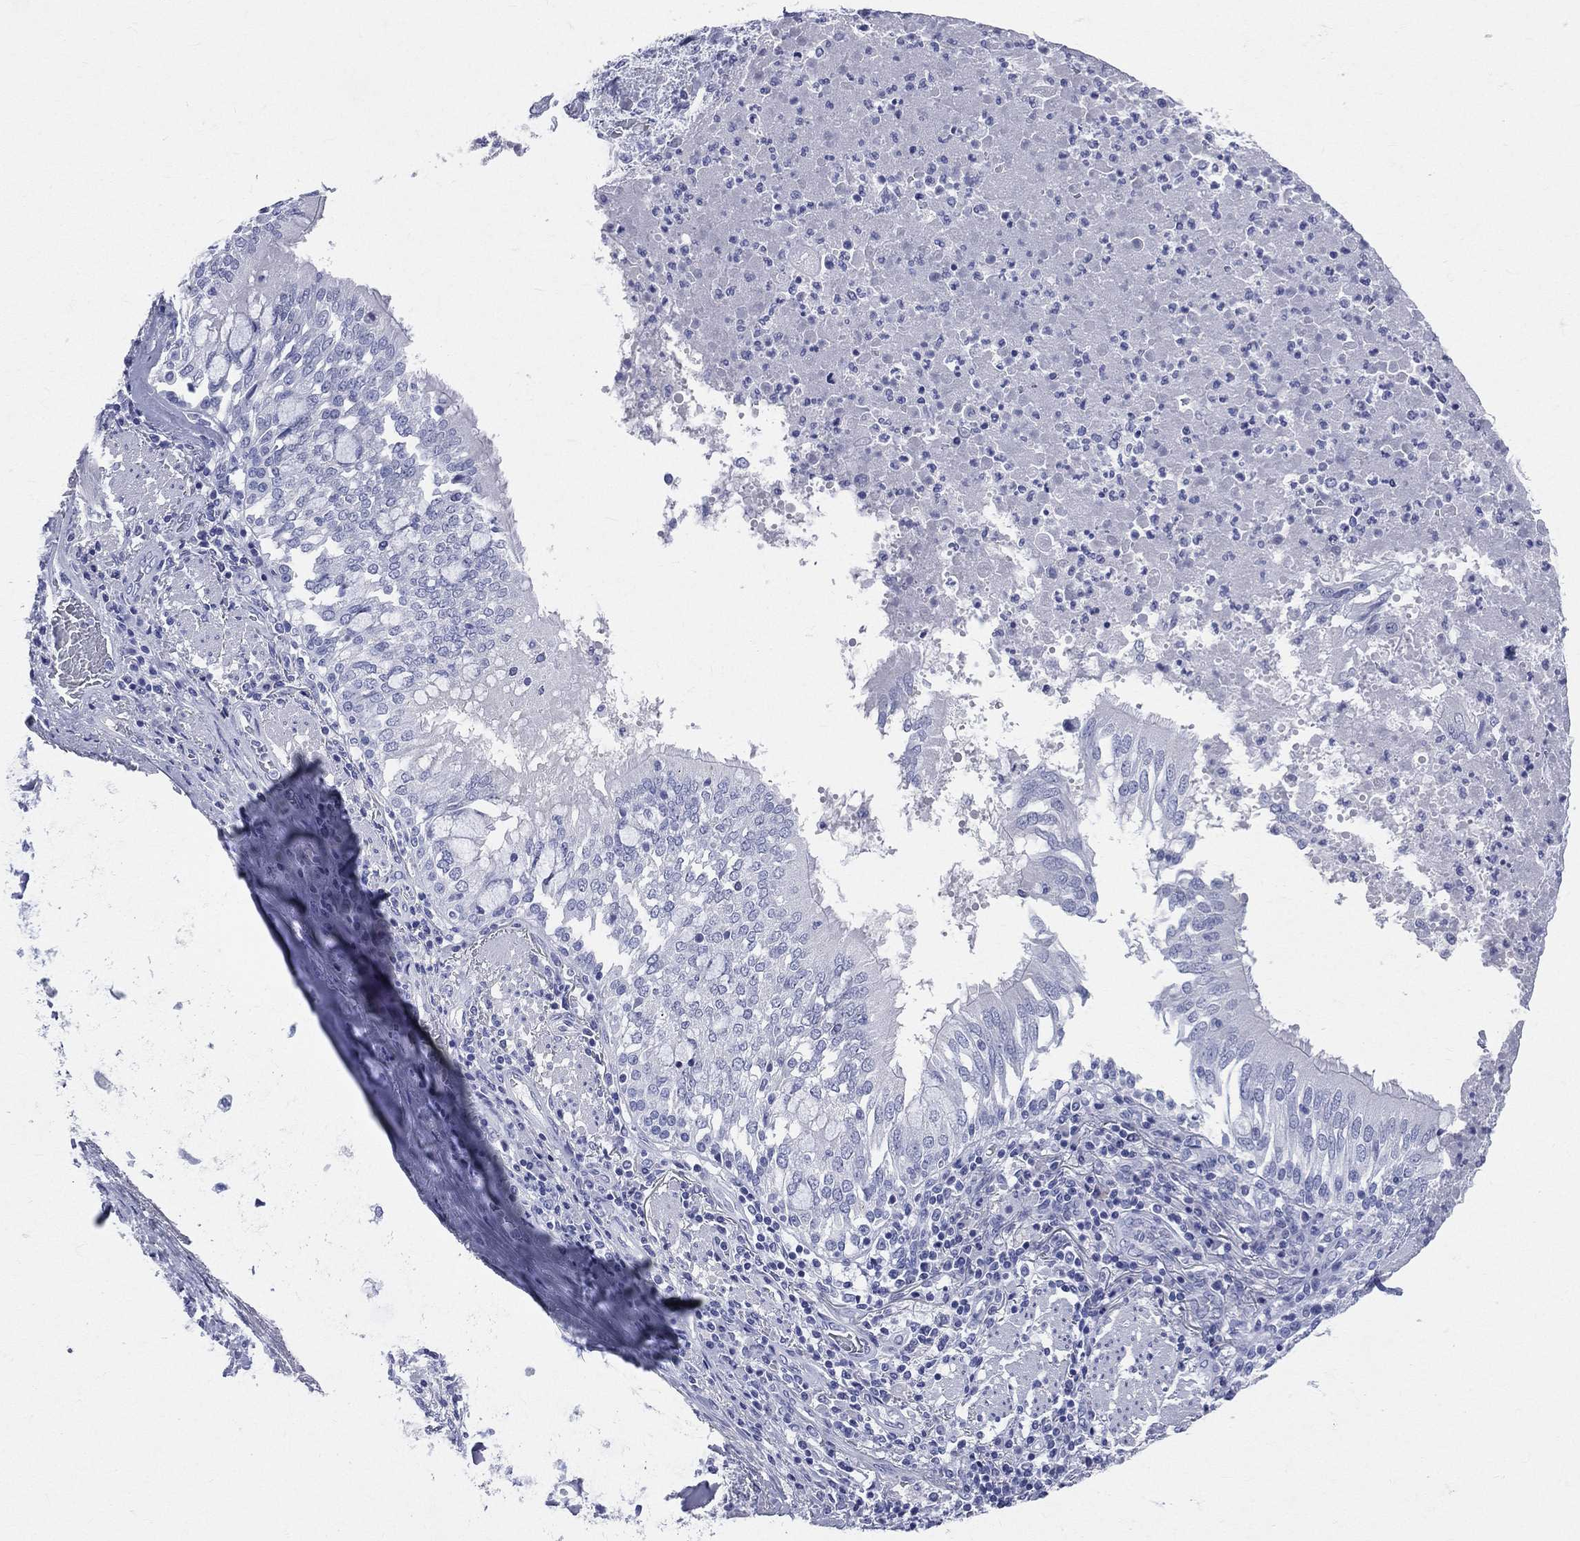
{"staining": {"intensity": "negative", "quantity": "none", "location": "none"}, "tissue": "lung cancer", "cell_type": "Tumor cells", "image_type": "cancer", "snomed": [{"axis": "morphology", "description": "Normal tissue, NOS"}, {"axis": "morphology", "description": "Squamous cell carcinoma, NOS"}, {"axis": "topography", "description": "Bronchus"}, {"axis": "topography", "description": "Lung"}], "caption": "An IHC micrograph of squamous cell carcinoma (lung) is shown. There is no staining in tumor cells of squamous cell carcinoma (lung). Brightfield microscopy of immunohistochemistry stained with DAB (3,3'-diaminobenzidine) (brown) and hematoxylin (blue), captured at high magnification.", "gene": "CYLC1", "patient": {"sex": "male", "age": 64}}